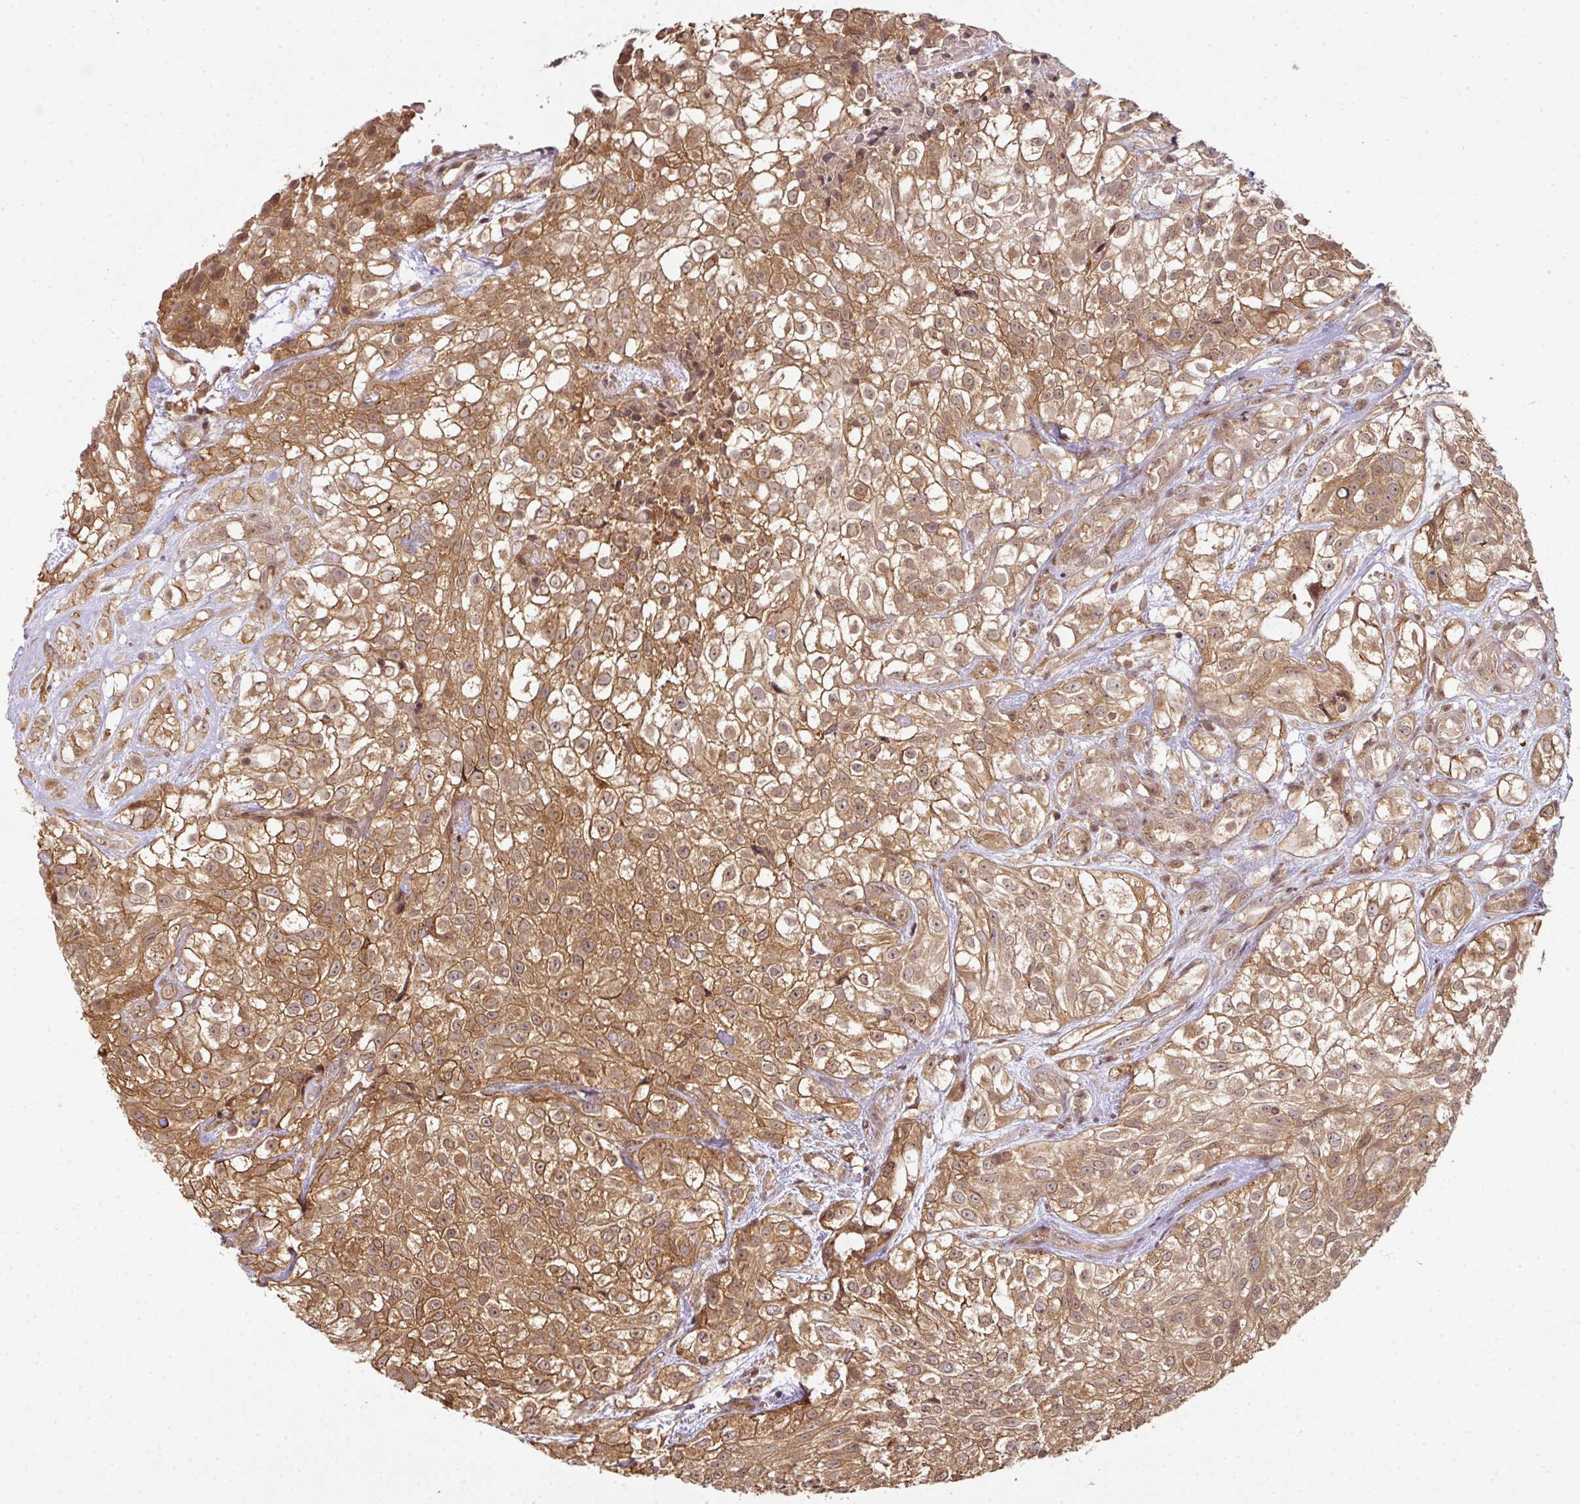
{"staining": {"intensity": "moderate", "quantity": ">75%", "location": "cytoplasmic/membranous"}, "tissue": "urothelial cancer", "cell_type": "Tumor cells", "image_type": "cancer", "snomed": [{"axis": "morphology", "description": "Urothelial carcinoma, High grade"}, {"axis": "topography", "description": "Urinary bladder"}], "caption": "Tumor cells show moderate cytoplasmic/membranous positivity in about >75% of cells in urothelial carcinoma (high-grade).", "gene": "ANKRD18A", "patient": {"sex": "male", "age": 56}}